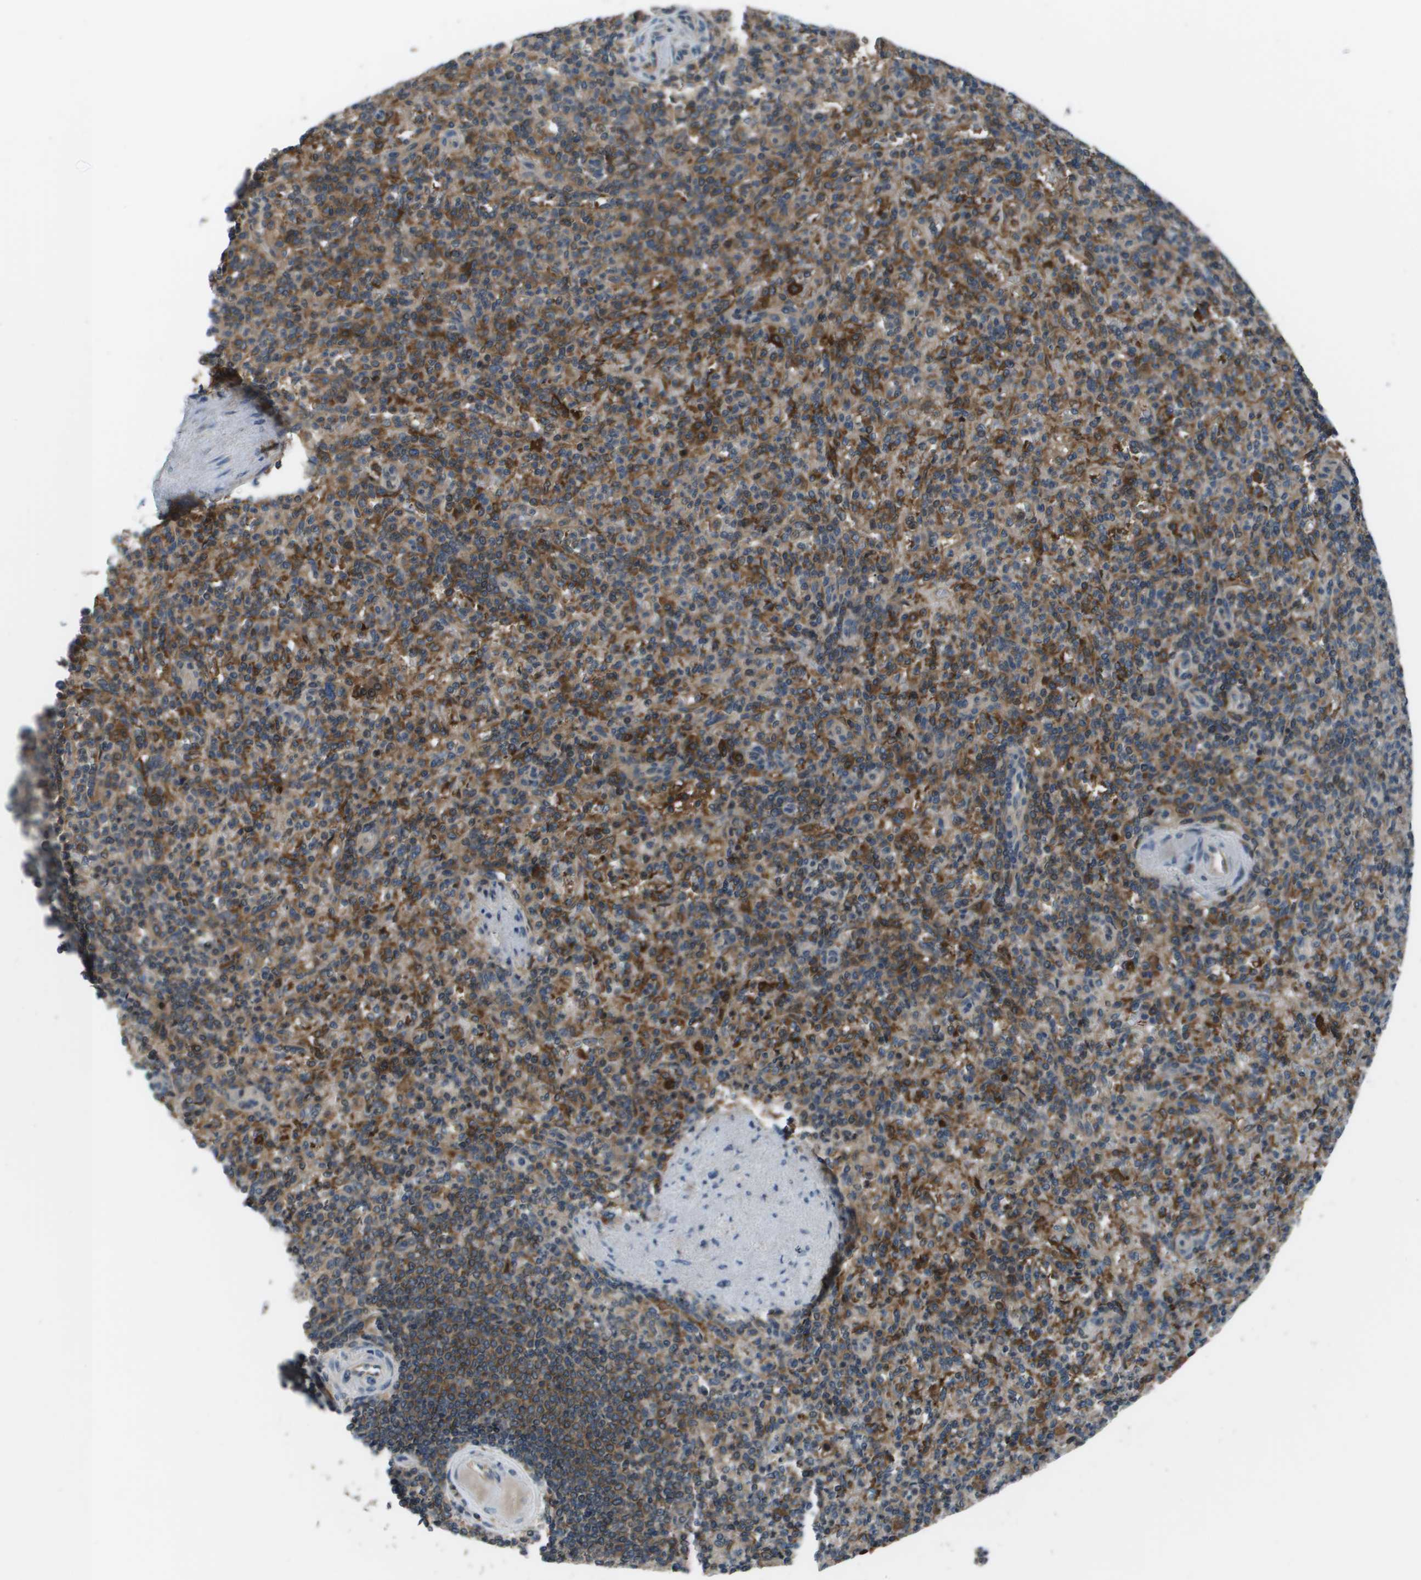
{"staining": {"intensity": "moderate", "quantity": ">75%", "location": "cytoplasmic/membranous"}, "tissue": "spleen", "cell_type": "Cells in red pulp", "image_type": "normal", "snomed": [{"axis": "morphology", "description": "Normal tissue, NOS"}, {"axis": "topography", "description": "Spleen"}], "caption": "Moderate cytoplasmic/membranous positivity for a protein is present in approximately >75% of cells in red pulp of normal spleen using immunohistochemistry.", "gene": "EIF3B", "patient": {"sex": "female", "age": 74}}